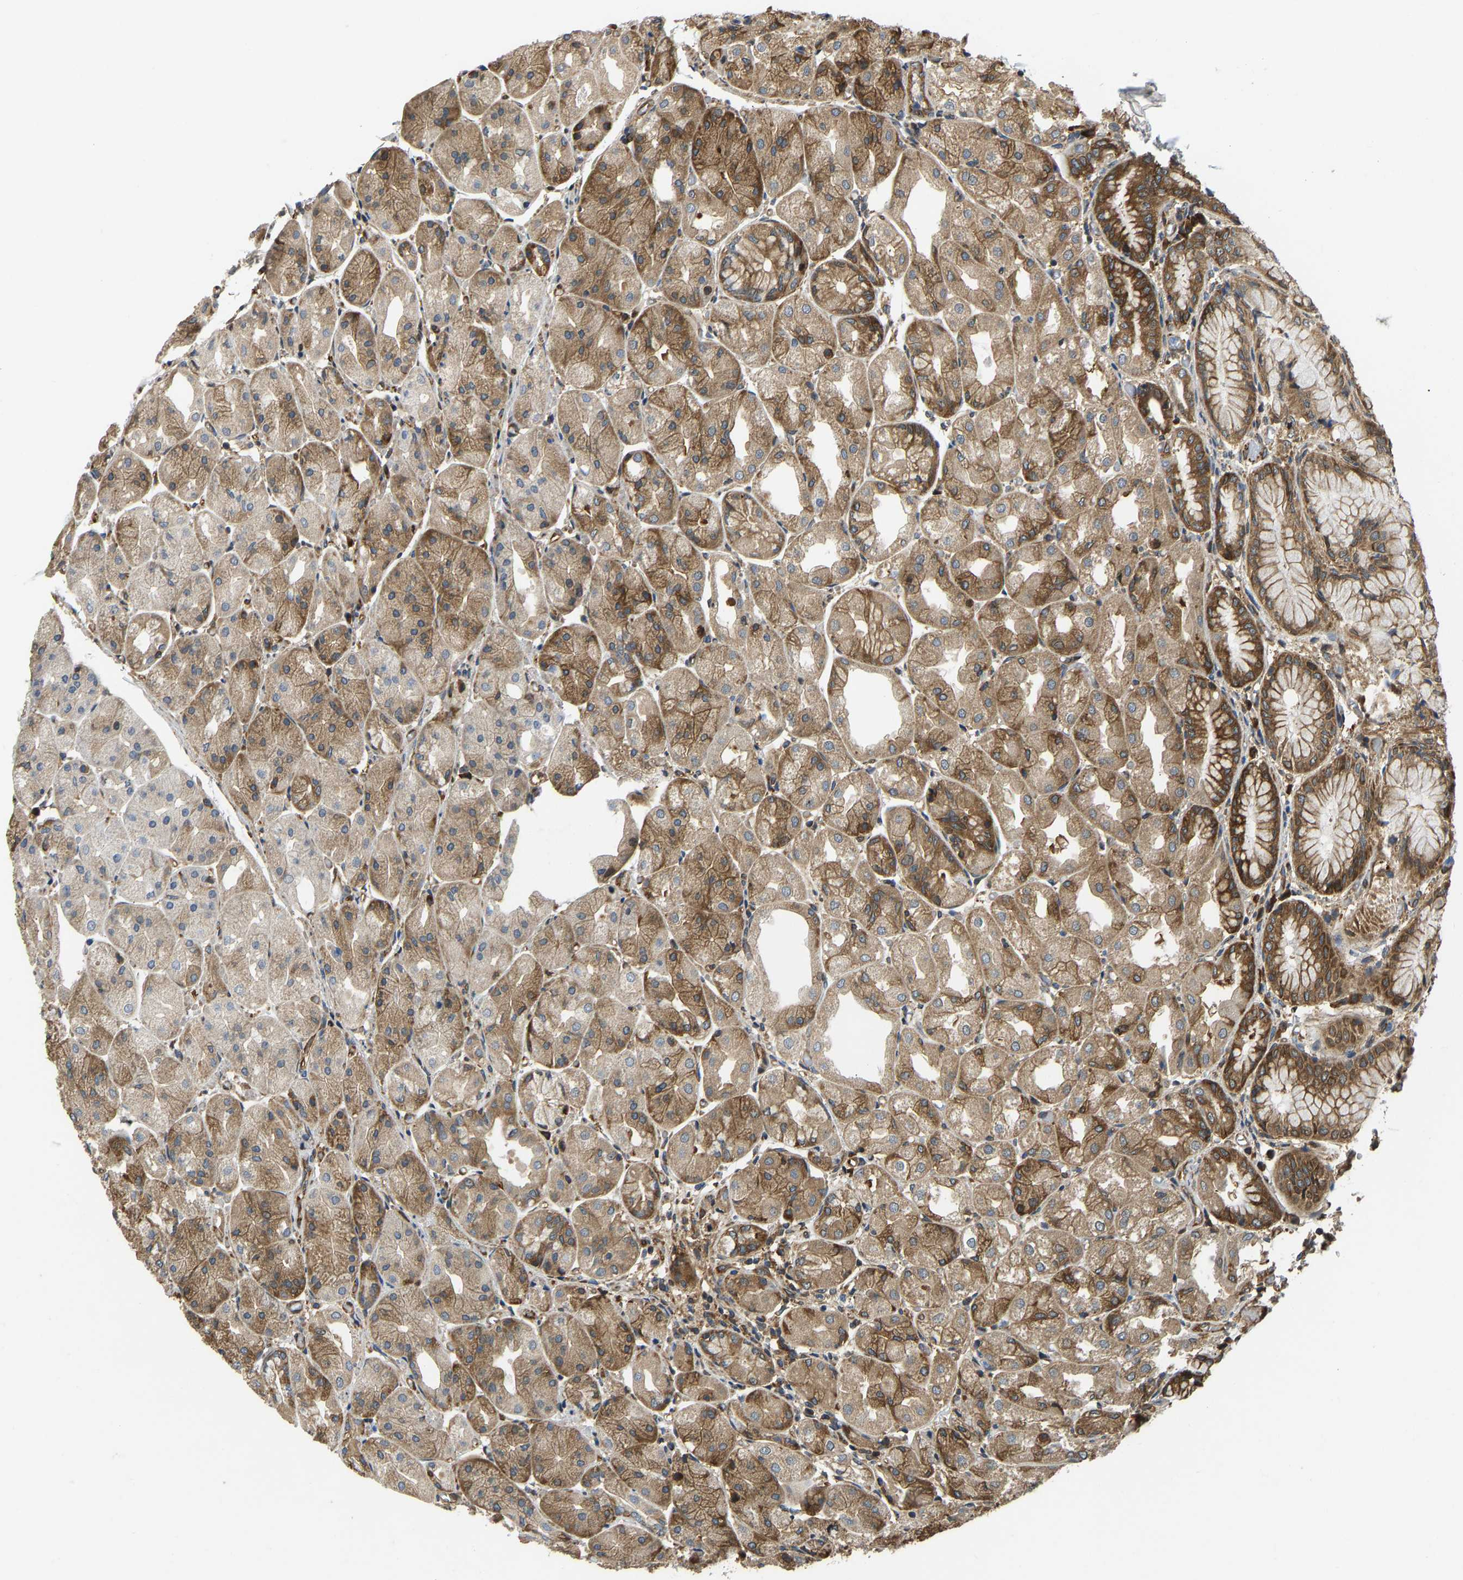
{"staining": {"intensity": "strong", "quantity": "25%-75%", "location": "cytoplasmic/membranous"}, "tissue": "stomach", "cell_type": "Glandular cells", "image_type": "normal", "snomed": [{"axis": "morphology", "description": "Normal tissue, NOS"}, {"axis": "topography", "description": "Stomach, upper"}], "caption": "Stomach stained for a protein (brown) shows strong cytoplasmic/membranous positive staining in approximately 25%-75% of glandular cells.", "gene": "RASGRF2", "patient": {"sex": "male", "age": 72}}